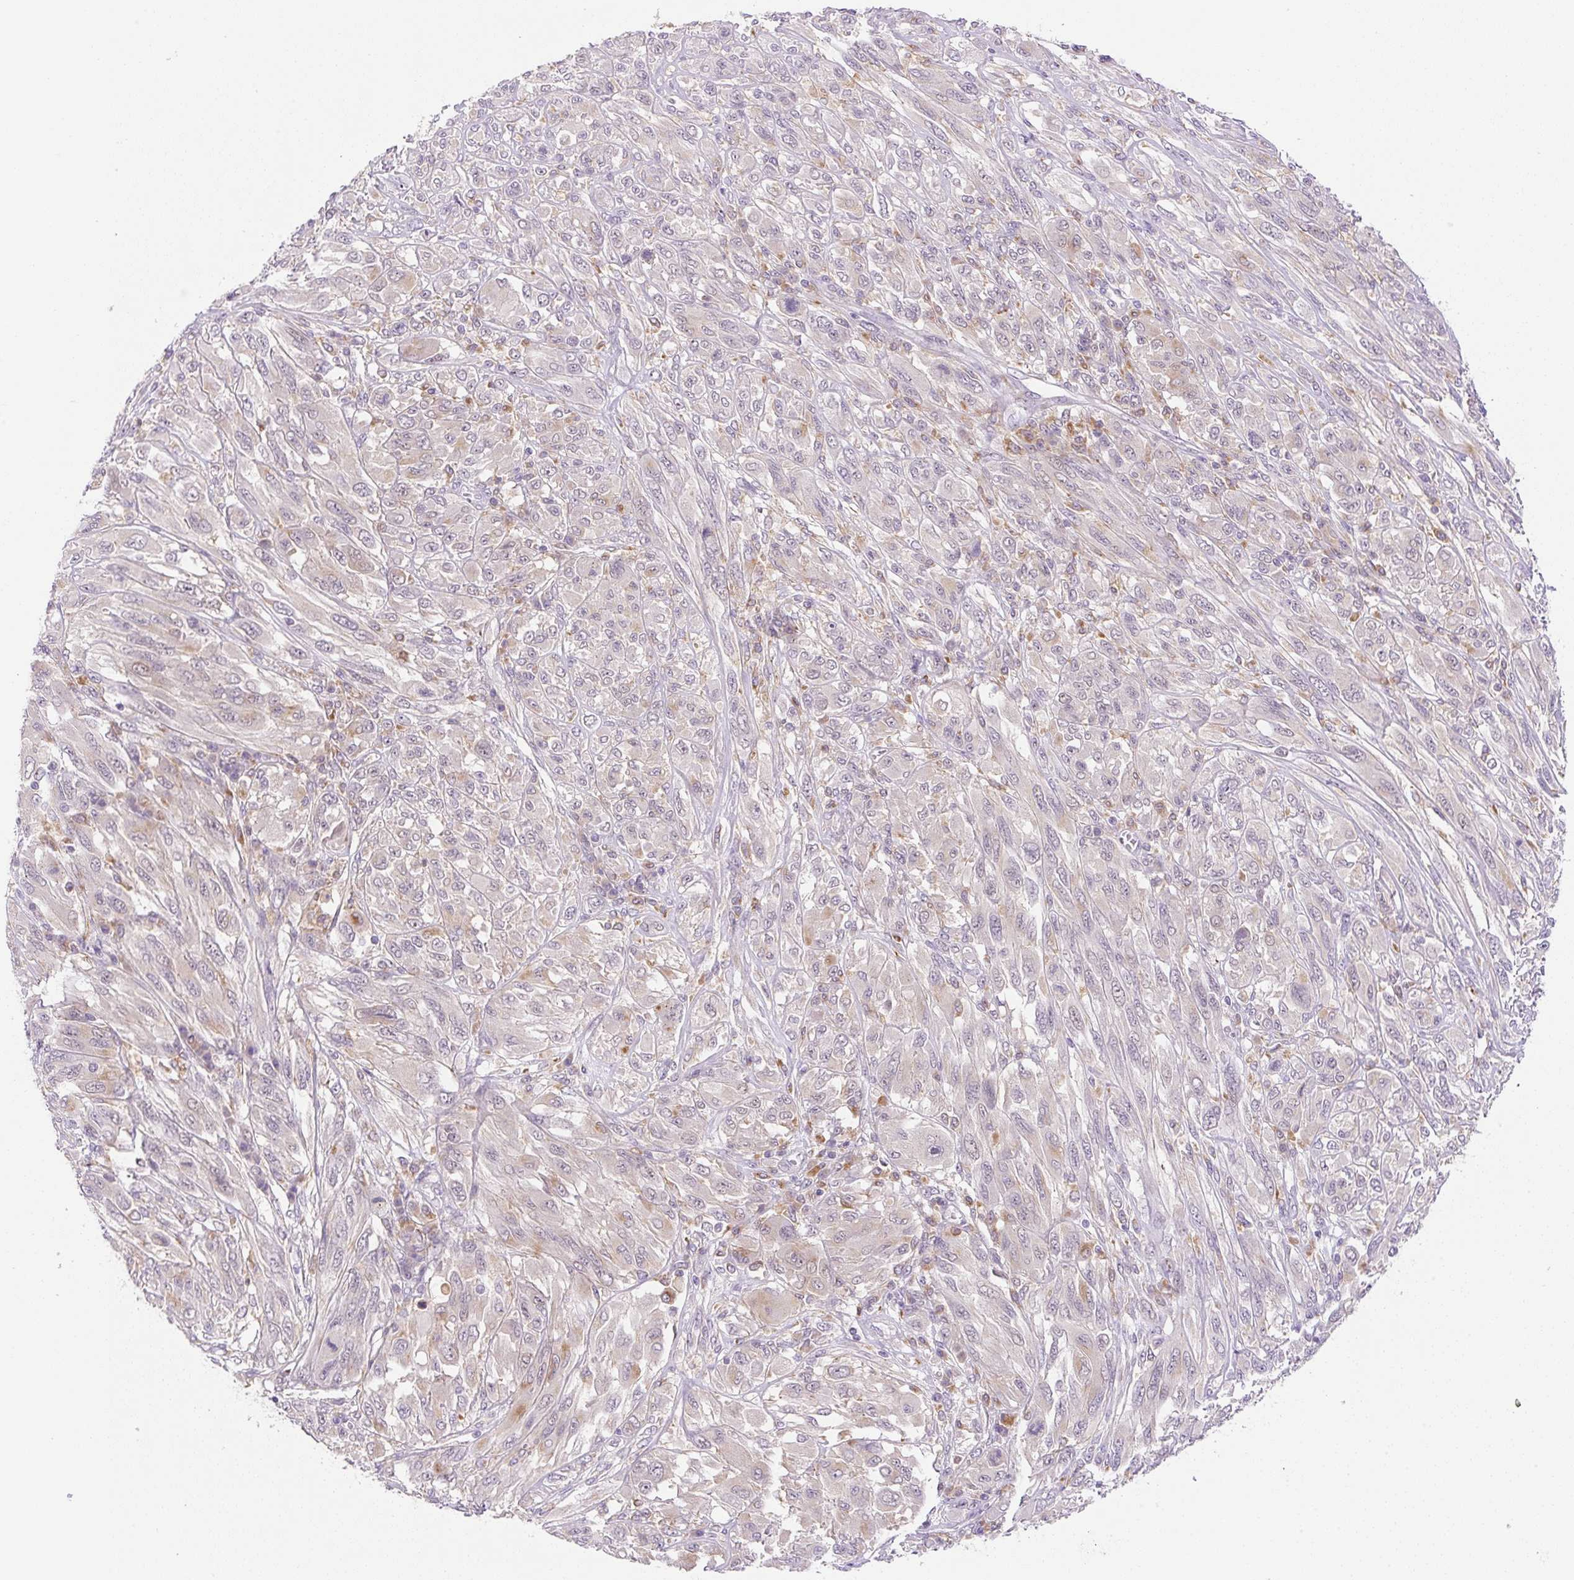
{"staining": {"intensity": "moderate", "quantity": "<25%", "location": "cytoplasmic/membranous"}, "tissue": "melanoma", "cell_type": "Tumor cells", "image_type": "cancer", "snomed": [{"axis": "morphology", "description": "Malignant melanoma, NOS"}, {"axis": "topography", "description": "Skin"}], "caption": "Immunohistochemistry (IHC) image of malignant melanoma stained for a protein (brown), which reveals low levels of moderate cytoplasmic/membranous staining in about <25% of tumor cells.", "gene": "CEBPZOS", "patient": {"sex": "female", "age": 91}}